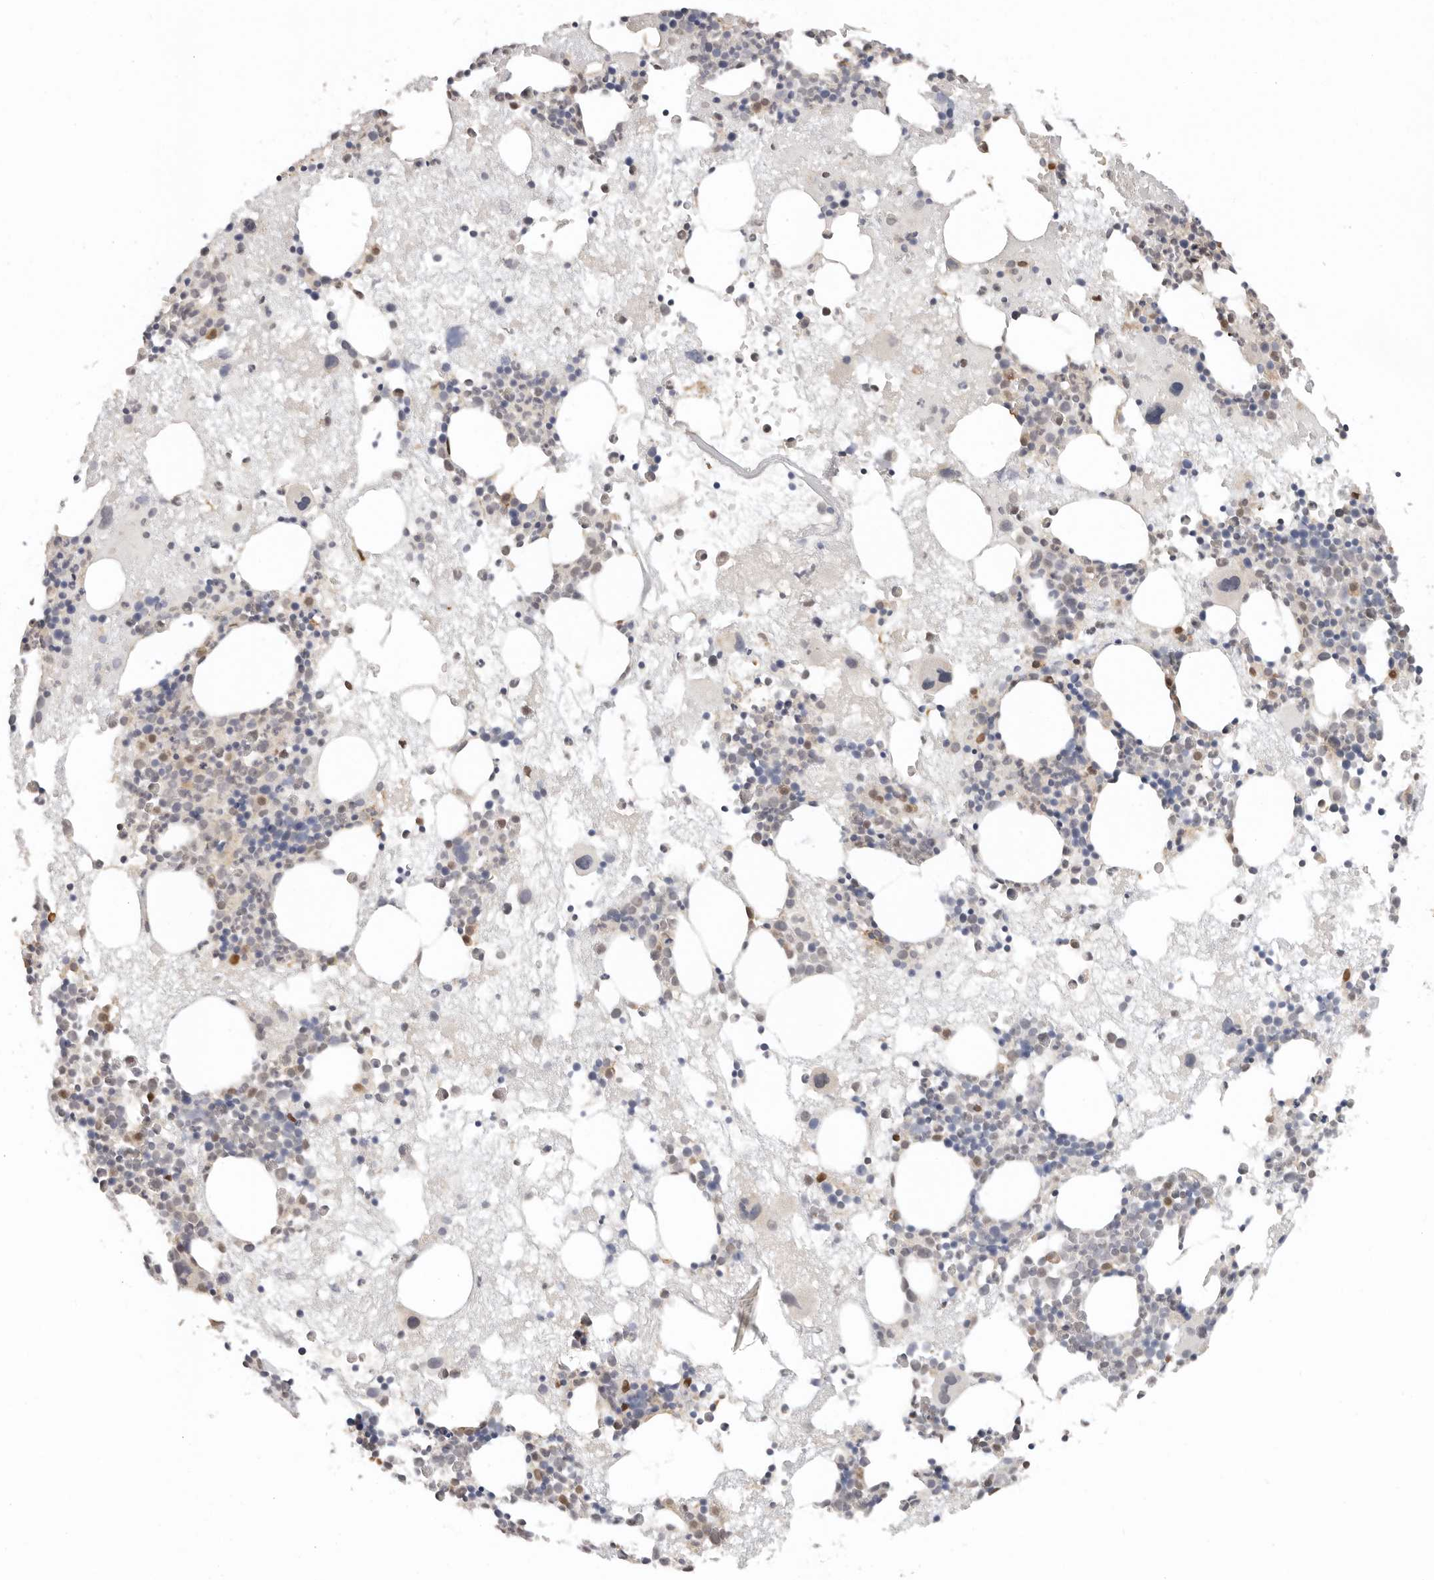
{"staining": {"intensity": "moderate", "quantity": "<25%", "location": "nuclear"}, "tissue": "bone marrow", "cell_type": "Hematopoietic cells", "image_type": "normal", "snomed": [{"axis": "morphology", "description": "Normal tissue, NOS"}, {"axis": "topography", "description": "Bone marrow"}], "caption": "Hematopoietic cells show low levels of moderate nuclear staining in approximately <25% of cells in benign human bone marrow.", "gene": "LARP7", "patient": {"sex": "male", "age": 50}}